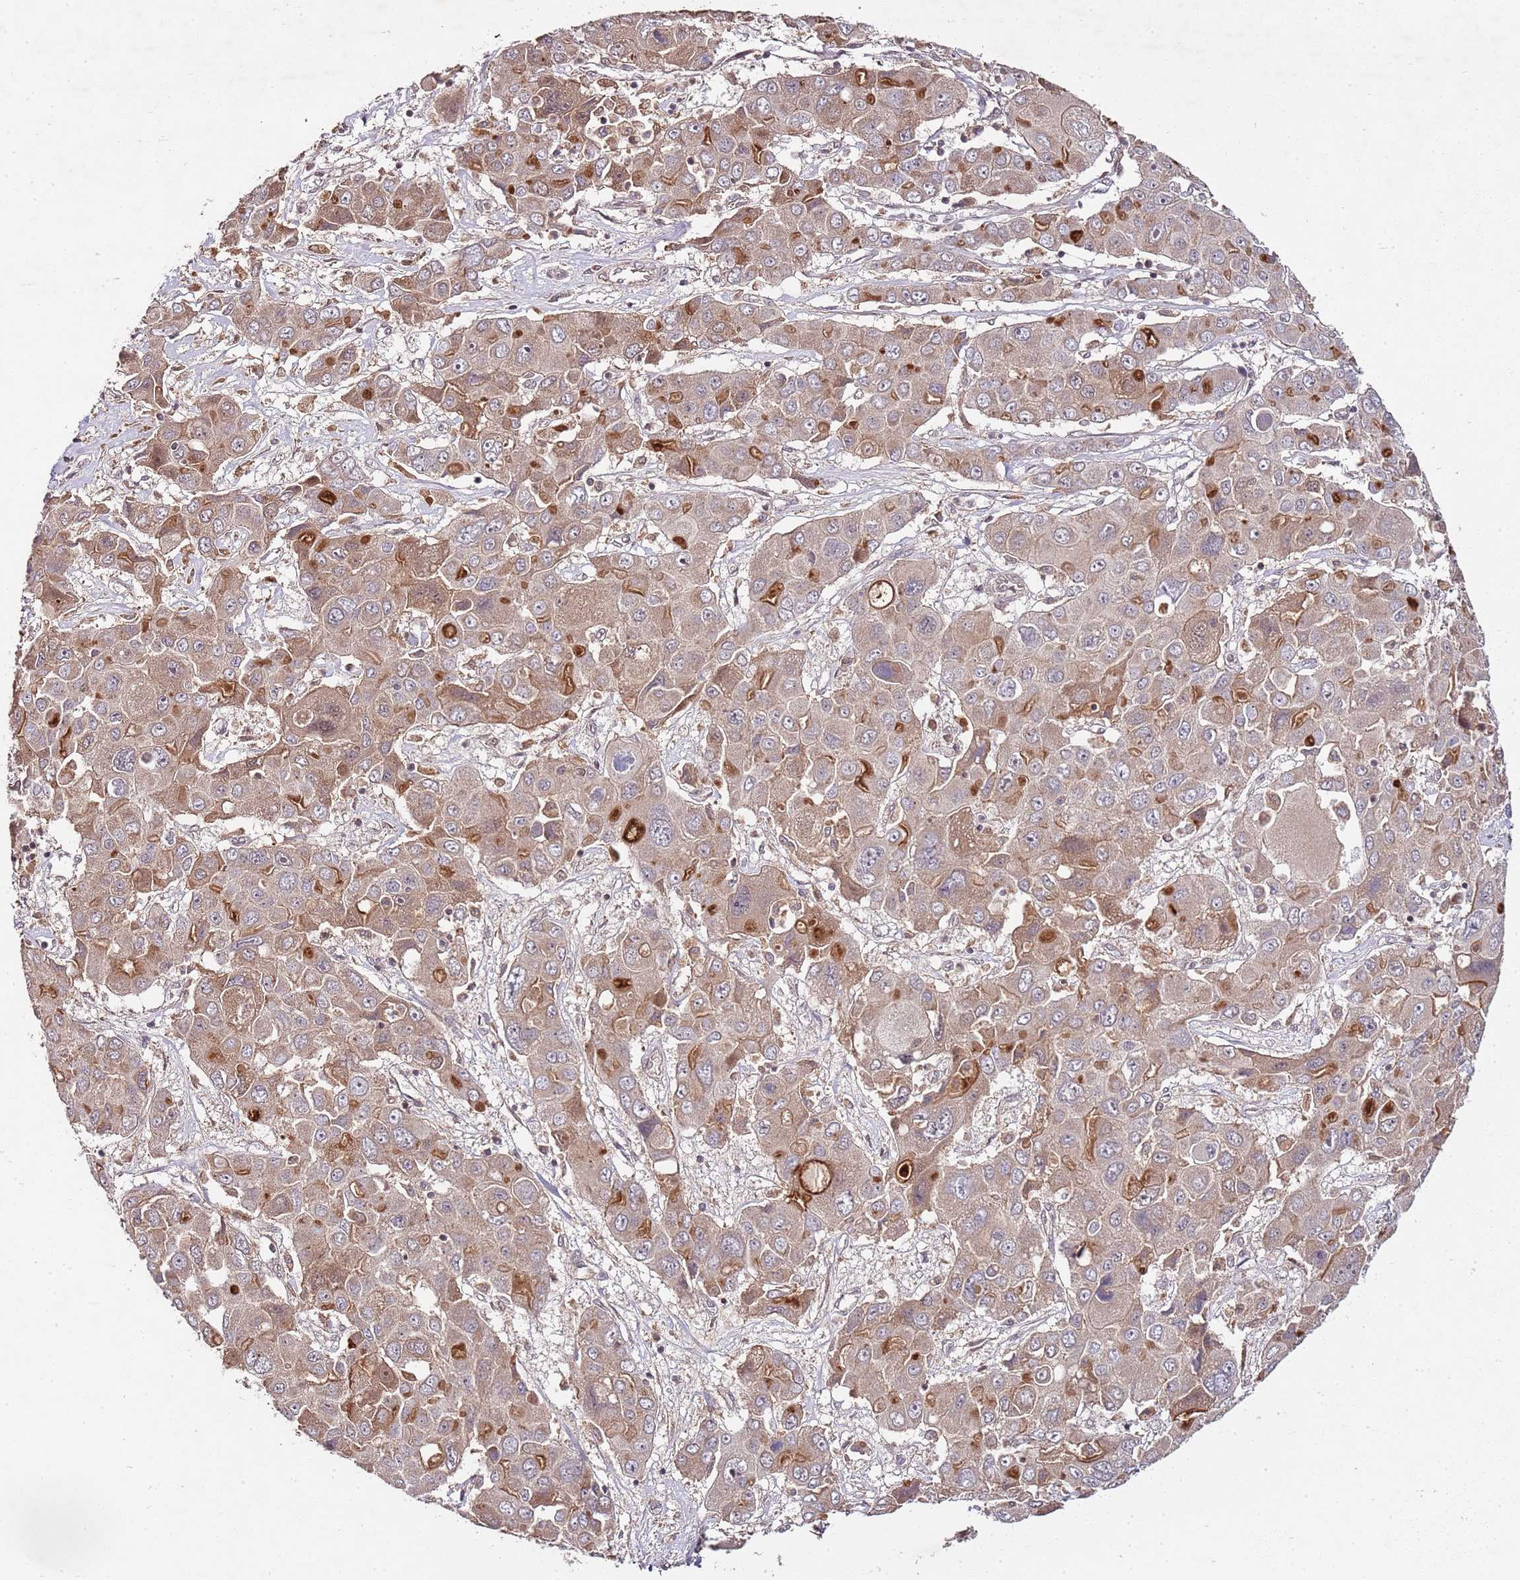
{"staining": {"intensity": "weak", "quantity": ">75%", "location": "cytoplasmic/membranous"}, "tissue": "liver cancer", "cell_type": "Tumor cells", "image_type": "cancer", "snomed": [{"axis": "morphology", "description": "Cholangiocarcinoma"}, {"axis": "topography", "description": "Liver"}], "caption": "IHC of human cholangiocarcinoma (liver) reveals low levels of weak cytoplasmic/membranous positivity in approximately >75% of tumor cells. (DAB (3,3'-diaminobenzidine) = brown stain, brightfield microscopy at high magnification).", "gene": "LIN37", "patient": {"sex": "male", "age": 67}}